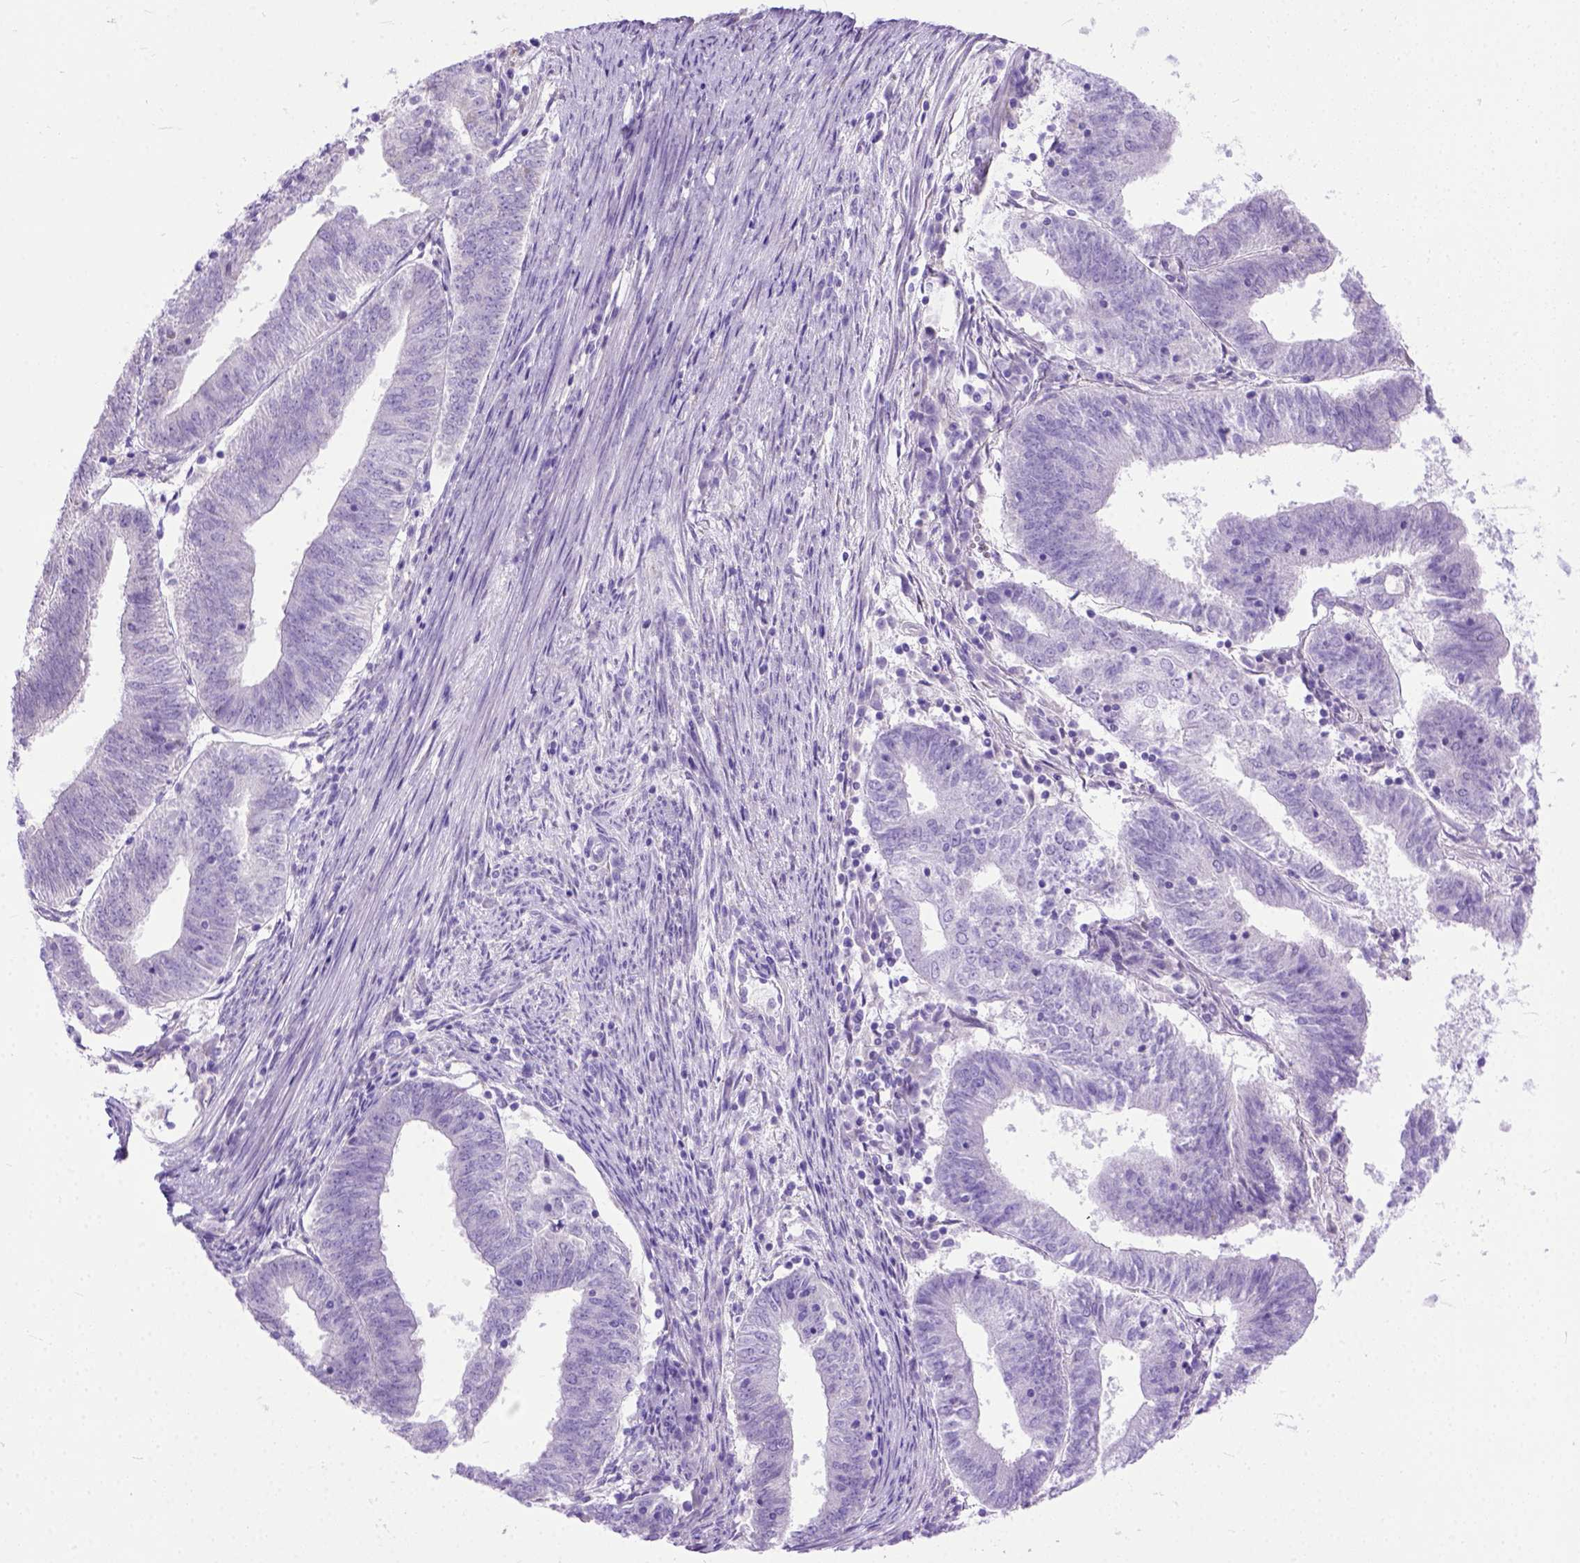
{"staining": {"intensity": "negative", "quantity": "none", "location": "none"}, "tissue": "endometrial cancer", "cell_type": "Tumor cells", "image_type": "cancer", "snomed": [{"axis": "morphology", "description": "Adenocarcinoma, NOS"}, {"axis": "topography", "description": "Endometrium"}], "caption": "The immunohistochemistry micrograph has no significant expression in tumor cells of endometrial cancer tissue.", "gene": "ODAD3", "patient": {"sex": "female", "age": 82}}